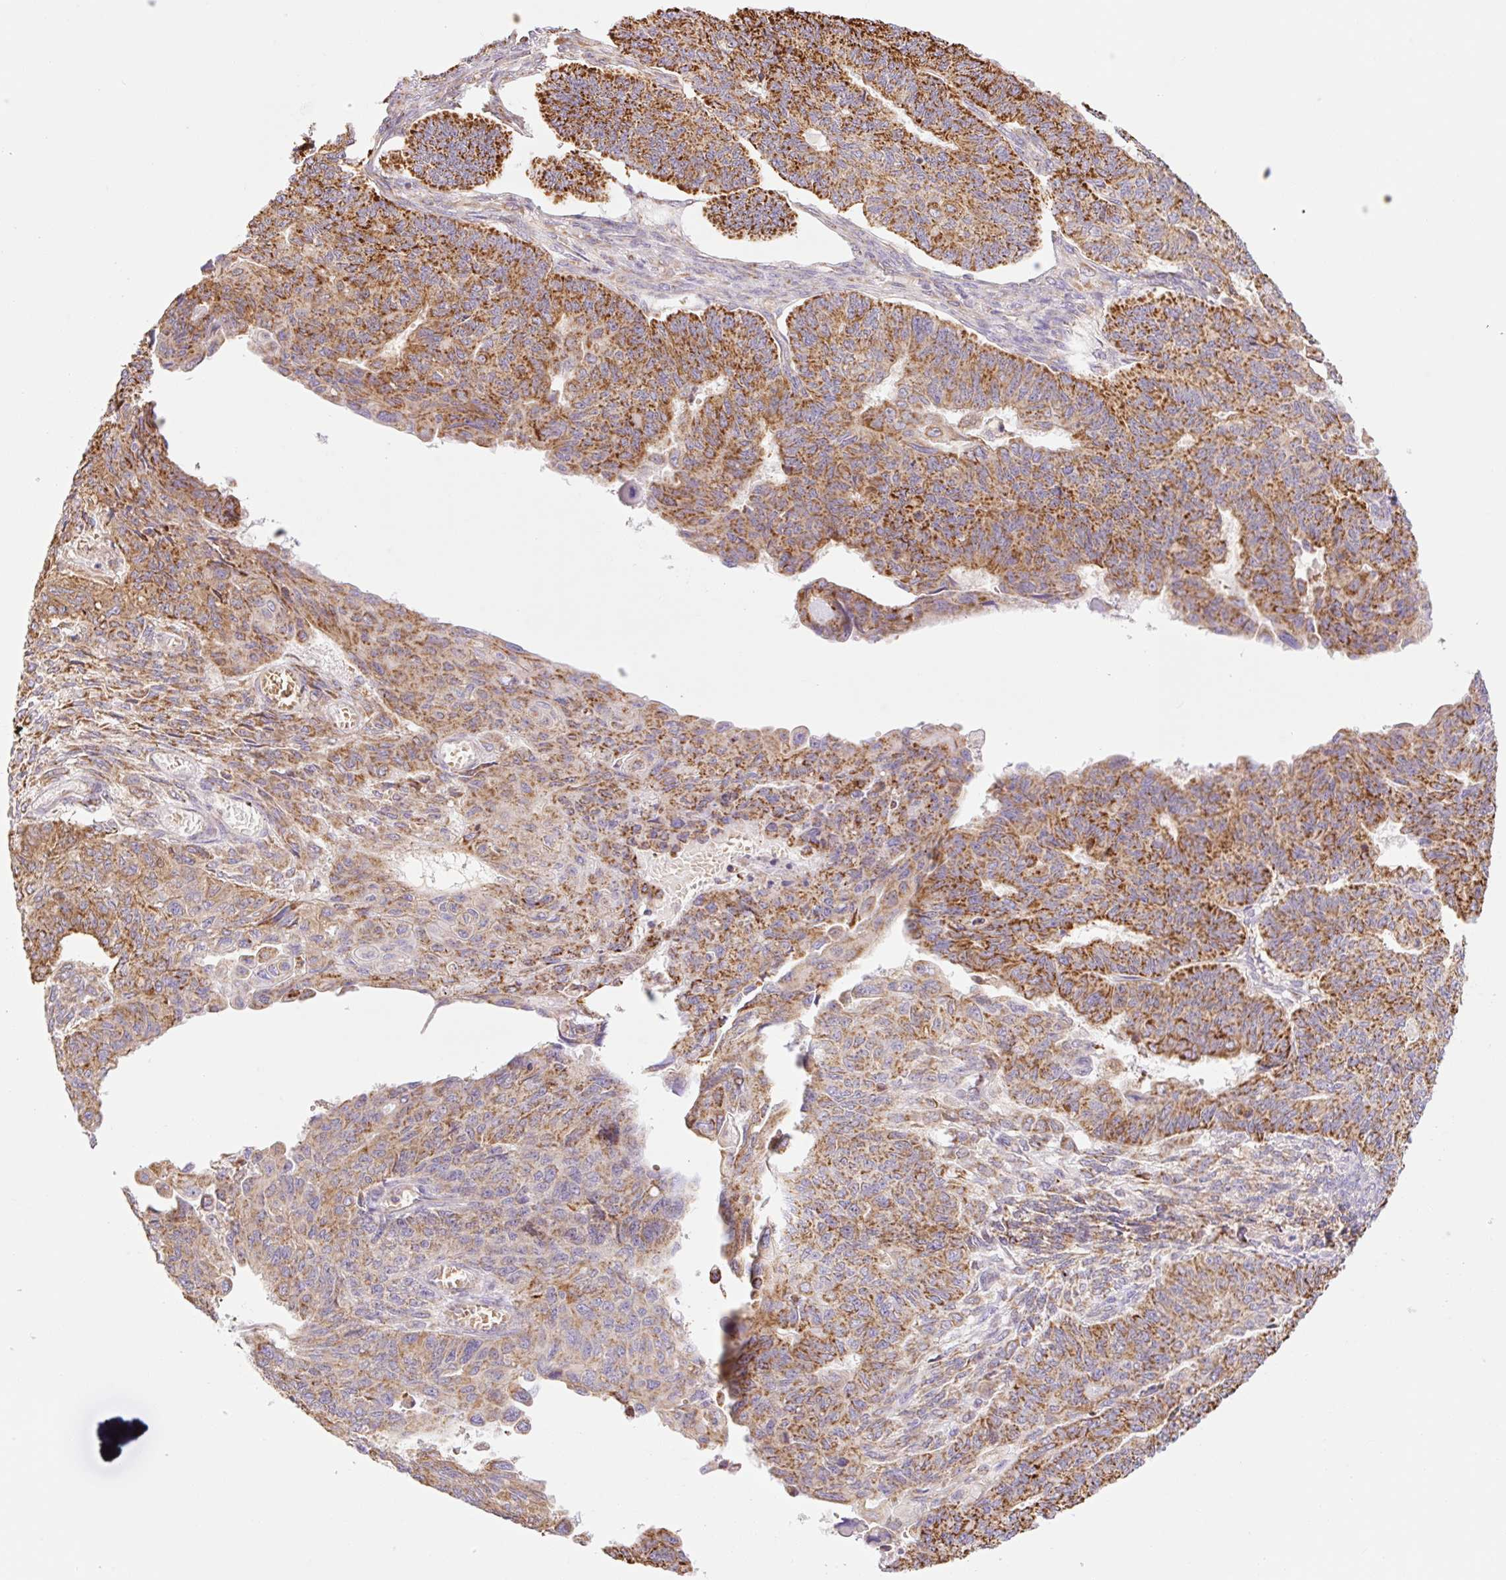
{"staining": {"intensity": "strong", "quantity": ">75%", "location": "cytoplasmic/membranous"}, "tissue": "endometrial cancer", "cell_type": "Tumor cells", "image_type": "cancer", "snomed": [{"axis": "morphology", "description": "Adenocarcinoma, NOS"}, {"axis": "topography", "description": "Endometrium"}], "caption": "High-magnification brightfield microscopy of endometrial cancer stained with DAB (3,3'-diaminobenzidine) (brown) and counterstained with hematoxylin (blue). tumor cells exhibit strong cytoplasmic/membranous positivity is seen in approximately>75% of cells.", "gene": "GOSR2", "patient": {"sex": "female", "age": 32}}